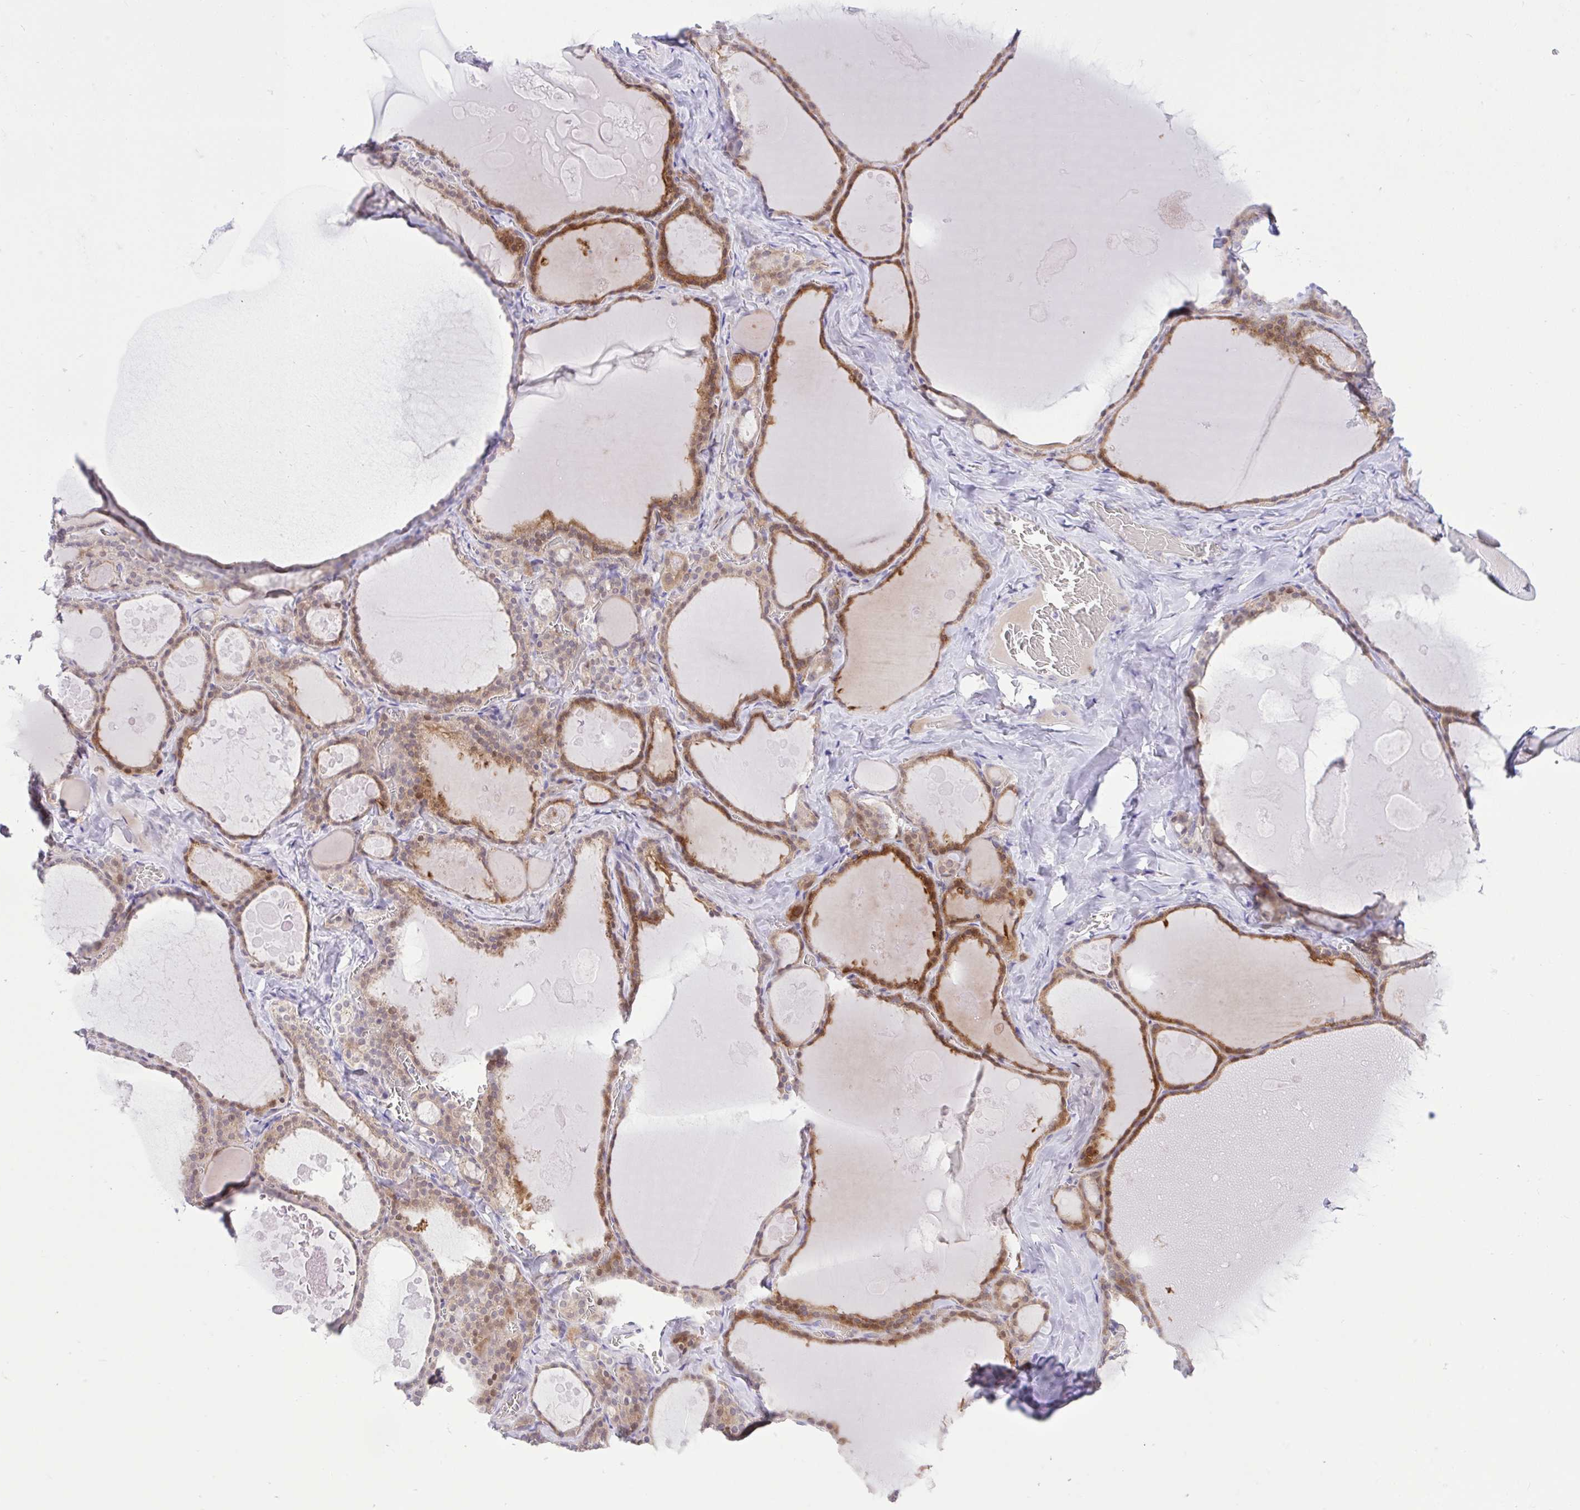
{"staining": {"intensity": "moderate", "quantity": "25%-75%", "location": "cytoplasmic/membranous"}, "tissue": "thyroid gland", "cell_type": "Glandular cells", "image_type": "normal", "snomed": [{"axis": "morphology", "description": "Normal tissue, NOS"}, {"axis": "topography", "description": "Thyroid gland"}], "caption": "This photomicrograph displays IHC staining of normal human thyroid gland, with medium moderate cytoplasmic/membranous positivity in approximately 25%-75% of glandular cells.", "gene": "ZNF101", "patient": {"sex": "male", "age": 56}}